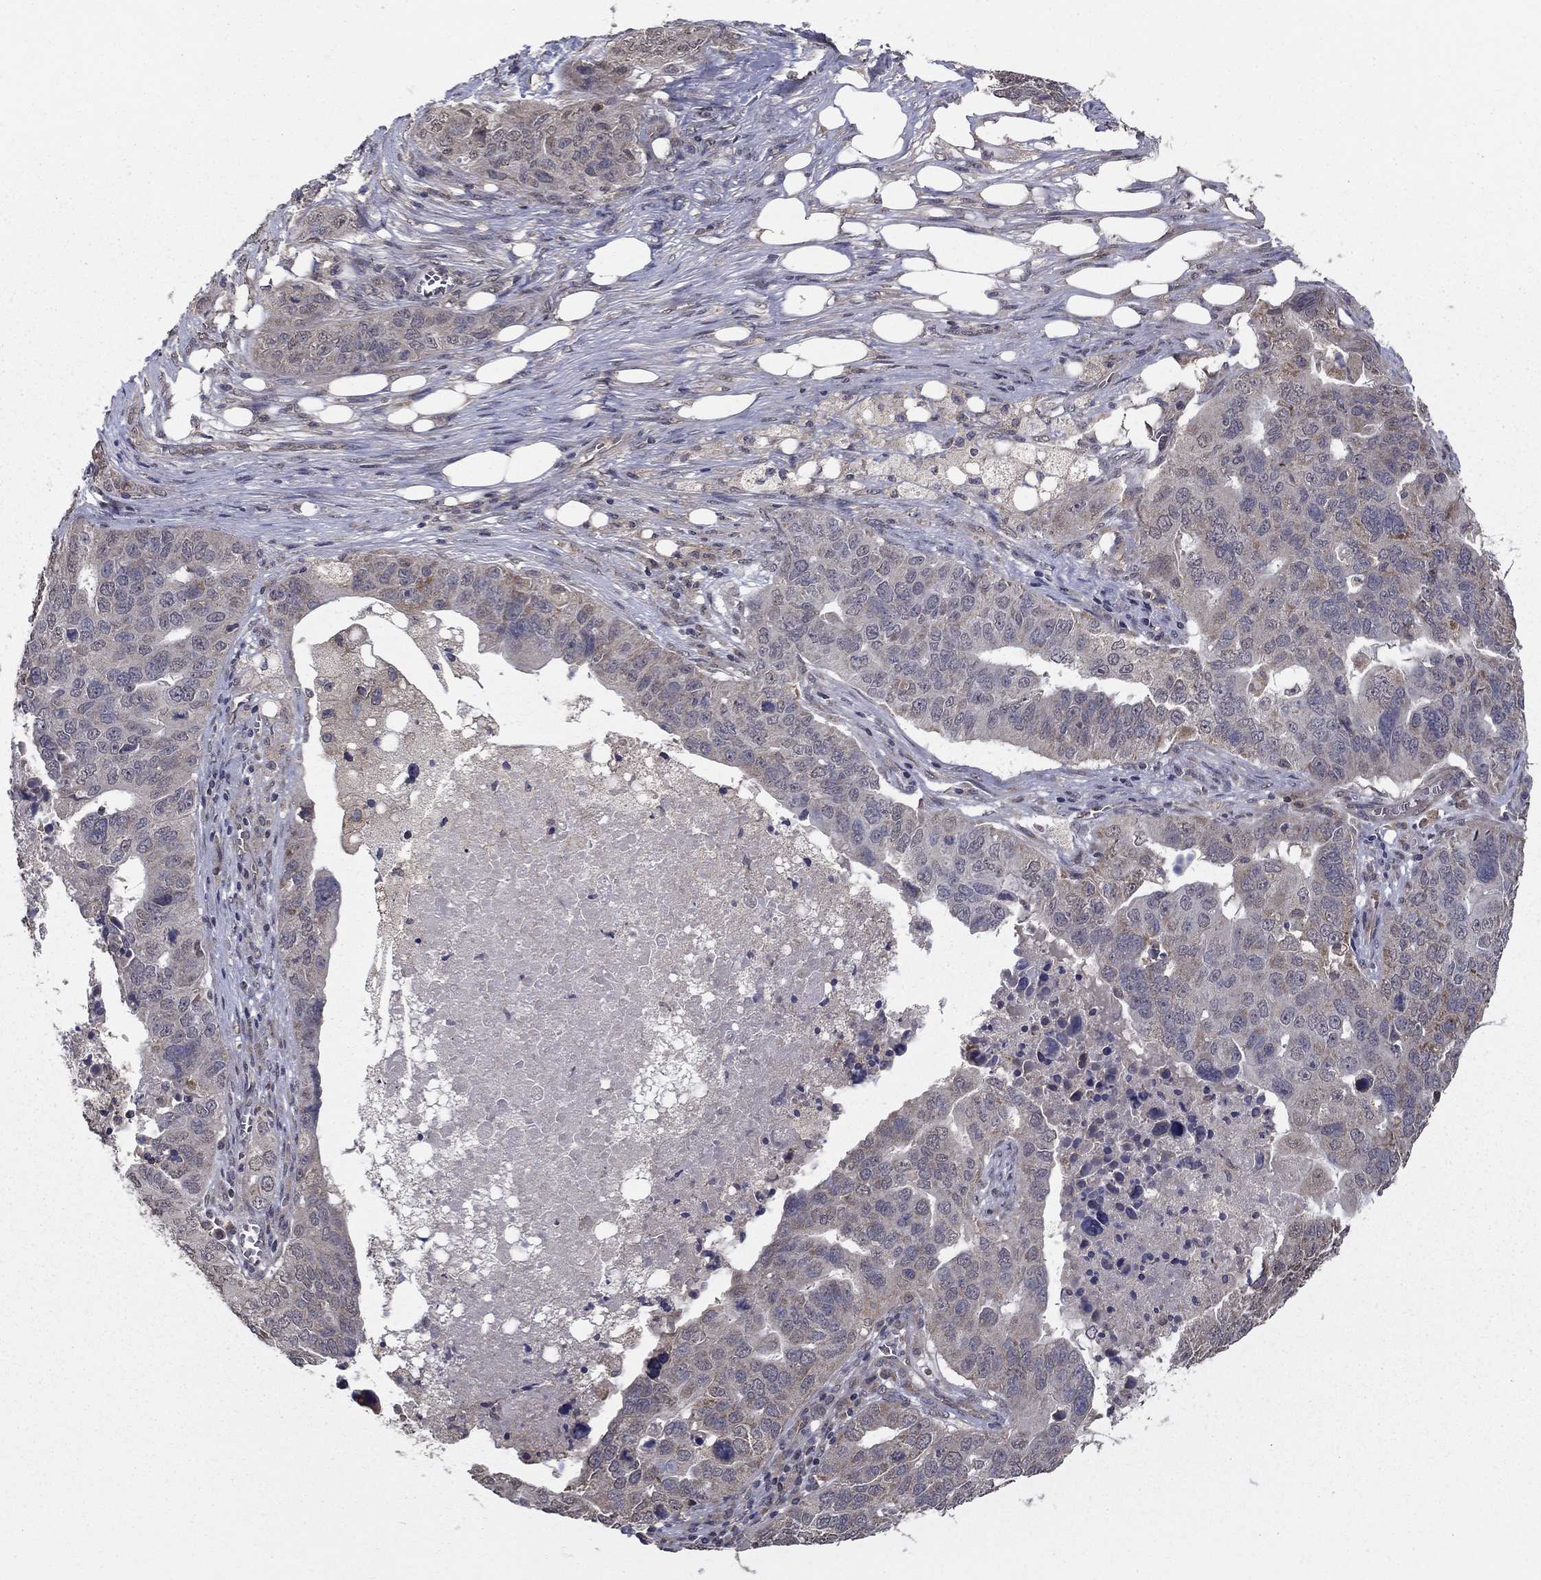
{"staining": {"intensity": "negative", "quantity": "none", "location": "none"}, "tissue": "ovarian cancer", "cell_type": "Tumor cells", "image_type": "cancer", "snomed": [{"axis": "morphology", "description": "Carcinoma, endometroid"}, {"axis": "topography", "description": "Soft tissue"}, {"axis": "topography", "description": "Ovary"}], "caption": "An IHC photomicrograph of endometroid carcinoma (ovarian) is shown. There is no staining in tumor cells of endometroid carcinoma (ovarian).", "gene": "SLC2A13", "patient": {"sex": "female", "age": 52}}